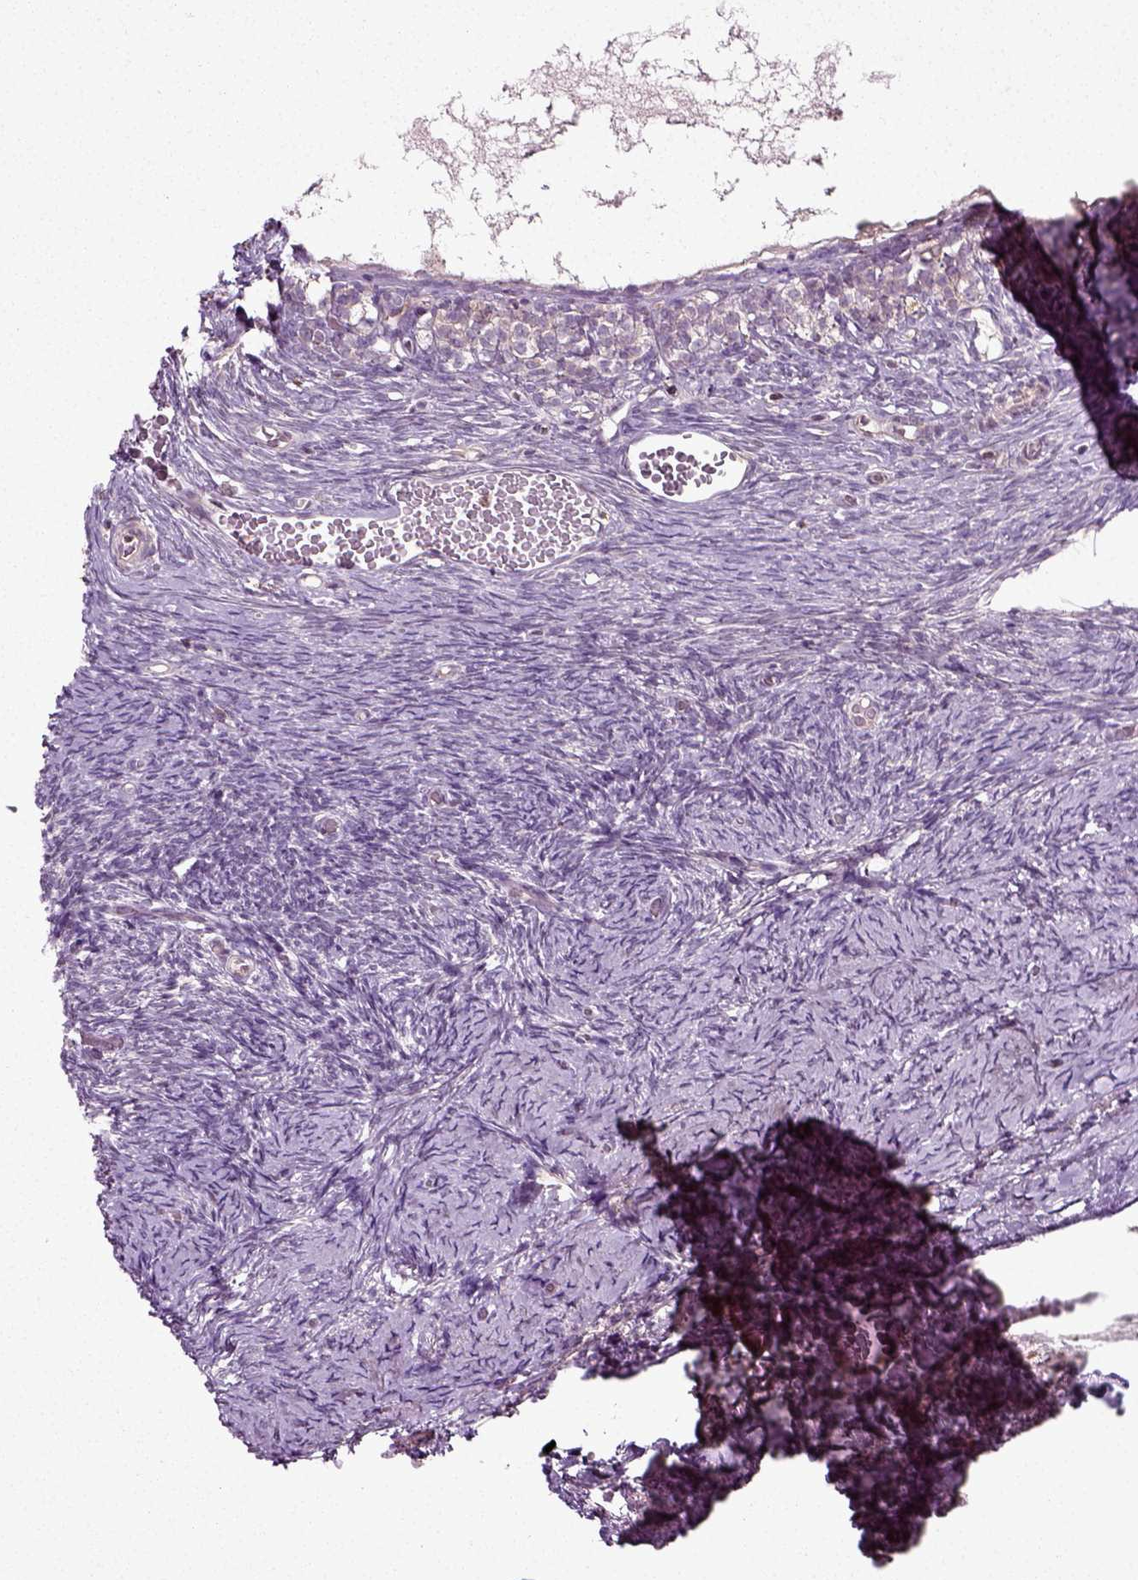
{"staining": {"intensity": "negative", "quantity": "none", "location": "none"}, "tissue": "ovary", "cell_type": "Follicle cells", "image_type": "normal", "snomed": [{"axis": "morphology", "description": "Normal tissue, NOS"}, {"axis": "topography", "description": "Ovary"}], "caption": "Immunohistochemistry (IHC) of normal ovary reveals no expression in follicle cells.", "gene": "RHOF", "patient": {"sex": "female", "age": 39}}